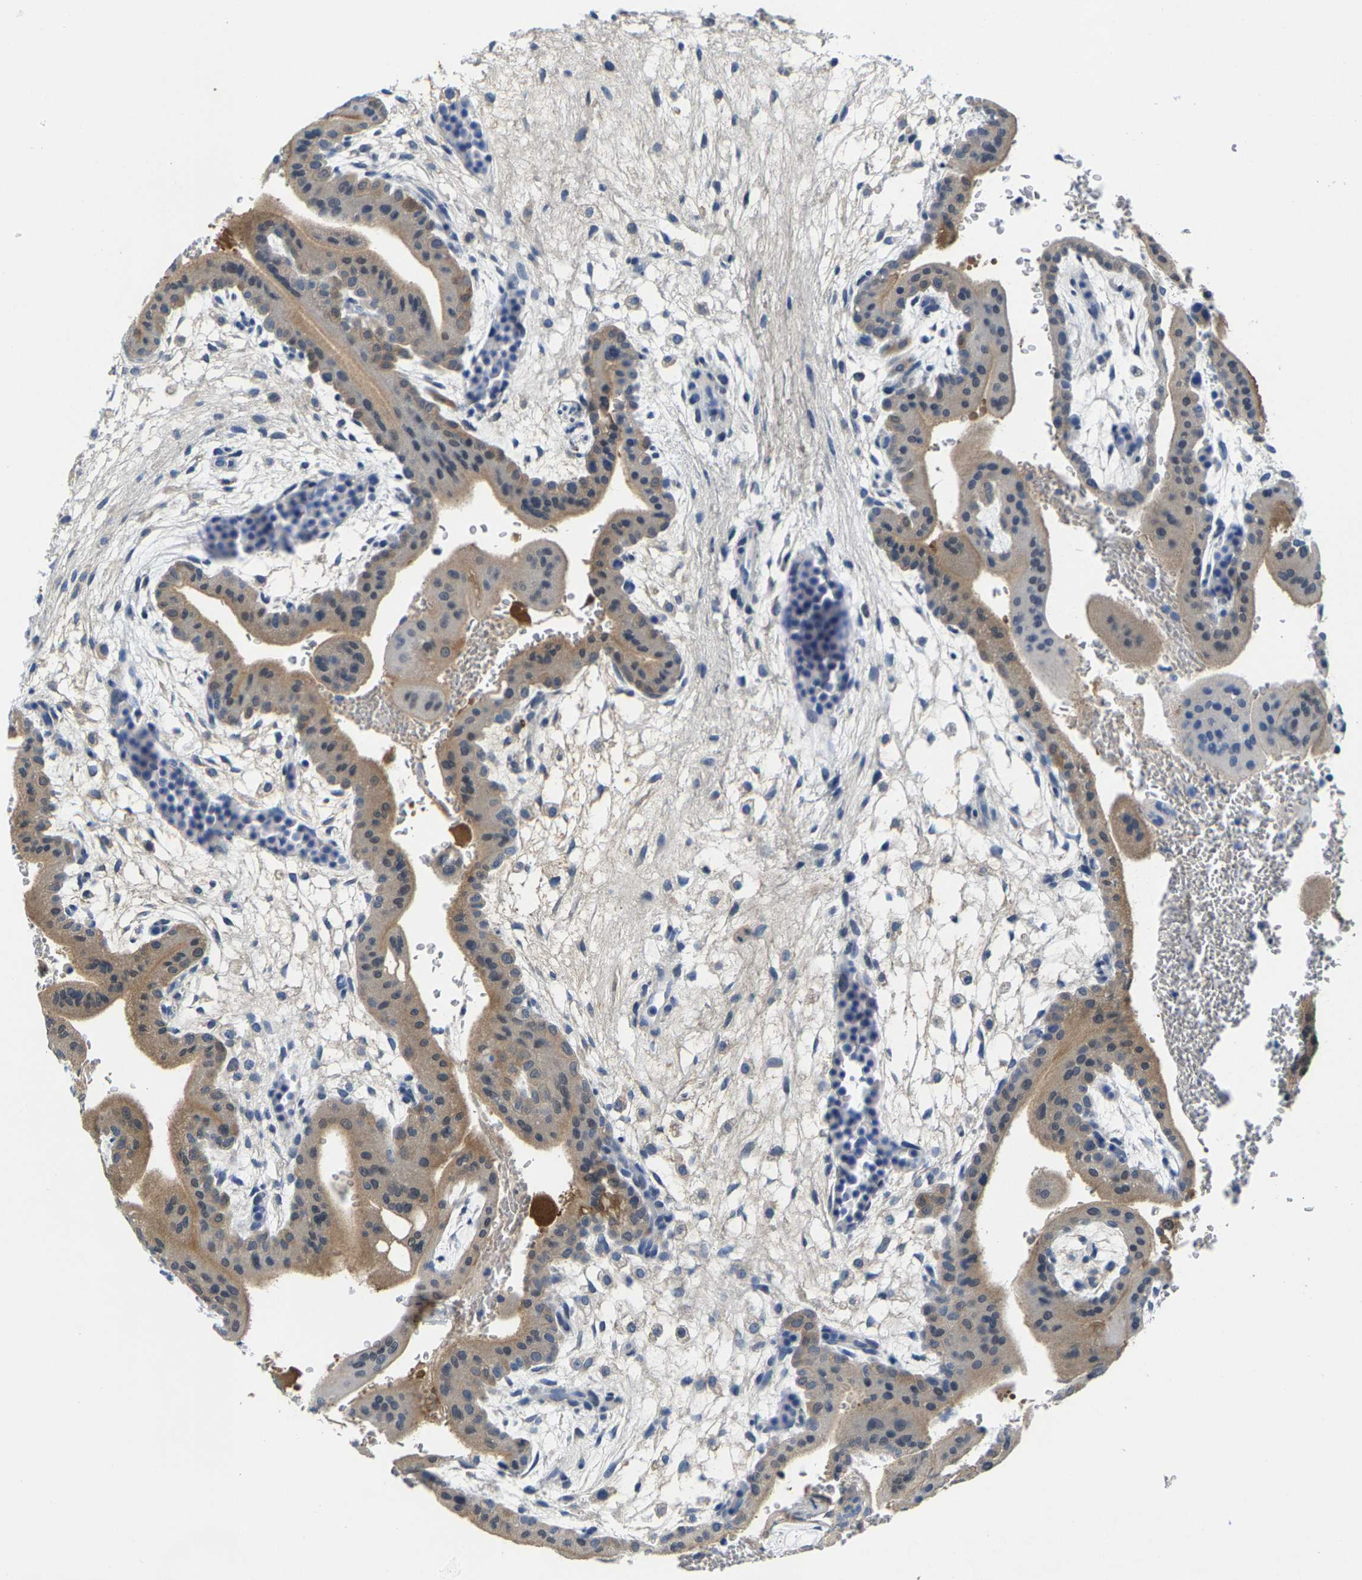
{"staining": {"intensity": "moderate", "quantity": ">75%", "location": "cytoplasmic/membranous"}, "tissue": "placenta", "cell_type": "Decidual cells", "image_type": "normal", "snomed": [{"axis": "morphology", "description": "Normal tissue, NOS"}, {"axis": "topography", "description": "Placenta"}], "caption": "Immunohistochemistry image of unremarkable placenta: human placenta stained using IHC shows medium levels of moderate protein expression localized specifically in the cytoplasmic/membranous of decidual cells, appearing as a cytoplasmic/membranous brown color.", "gene": "SSH3", "patient": {"sex": "female", "age": 35}}